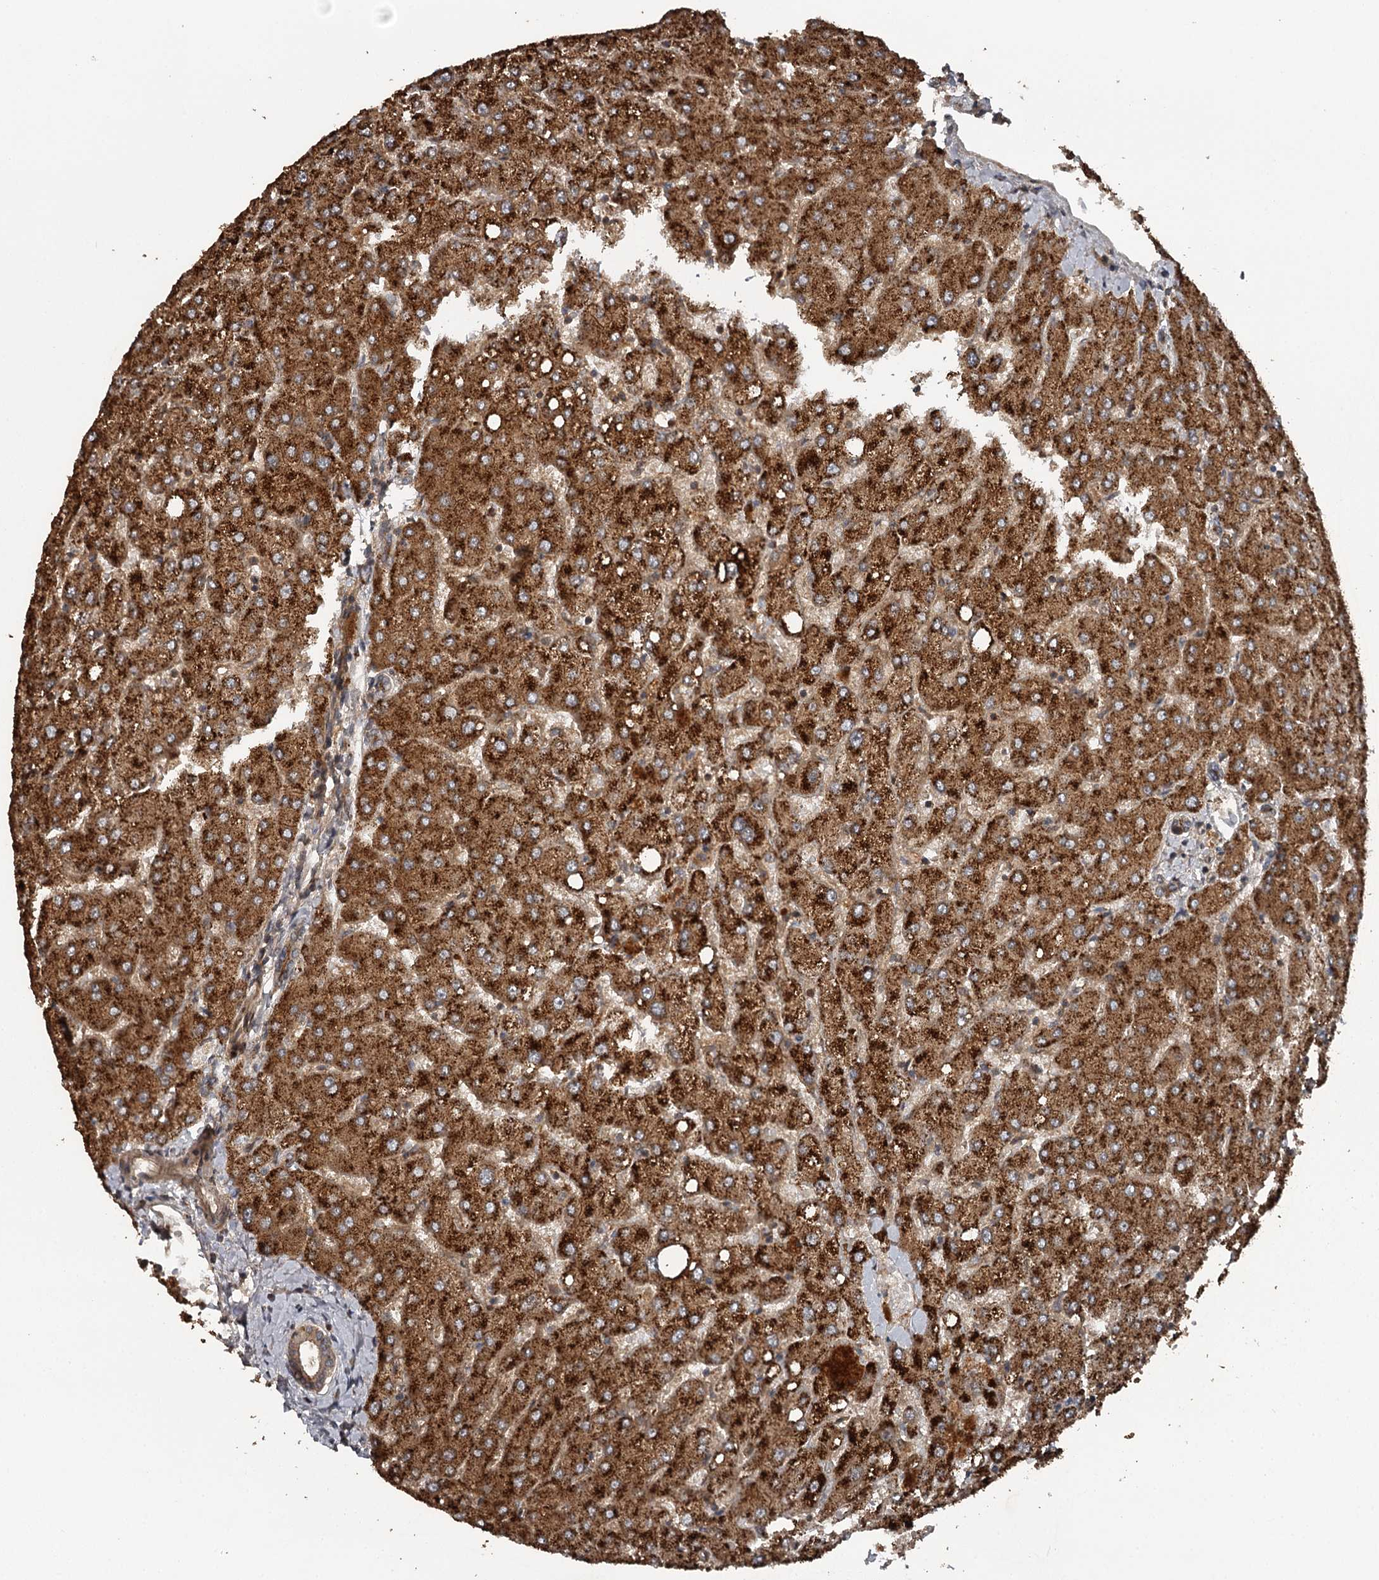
{"staining": {"intensity": "moderate", "quantity": ">75%", "location": "cytoplasmic/membranous"}, "tissue": "liver", "cell_type": "Cholangiocytes", "image_type": "normal", "snomed": [{"axis": "morphology", "description": "Normal tissue, NOS"}, {"axis": "topography", "description": "Liver"}], "caption": "Immunohistochemistry (IHC) staining of benign liver, which demonstrates medium levels of moderate cytoplasmic/membranous staining in about >75% of cholangiocytes indicating moderate cytoplasmic/membranous protein staining. The staining was performed using DAB (brown) for protein detection and nuclei were counterstained in hematoxylin (blue).", "gene": "RAB21", "patient": {"sex": "female", "age": 54}}